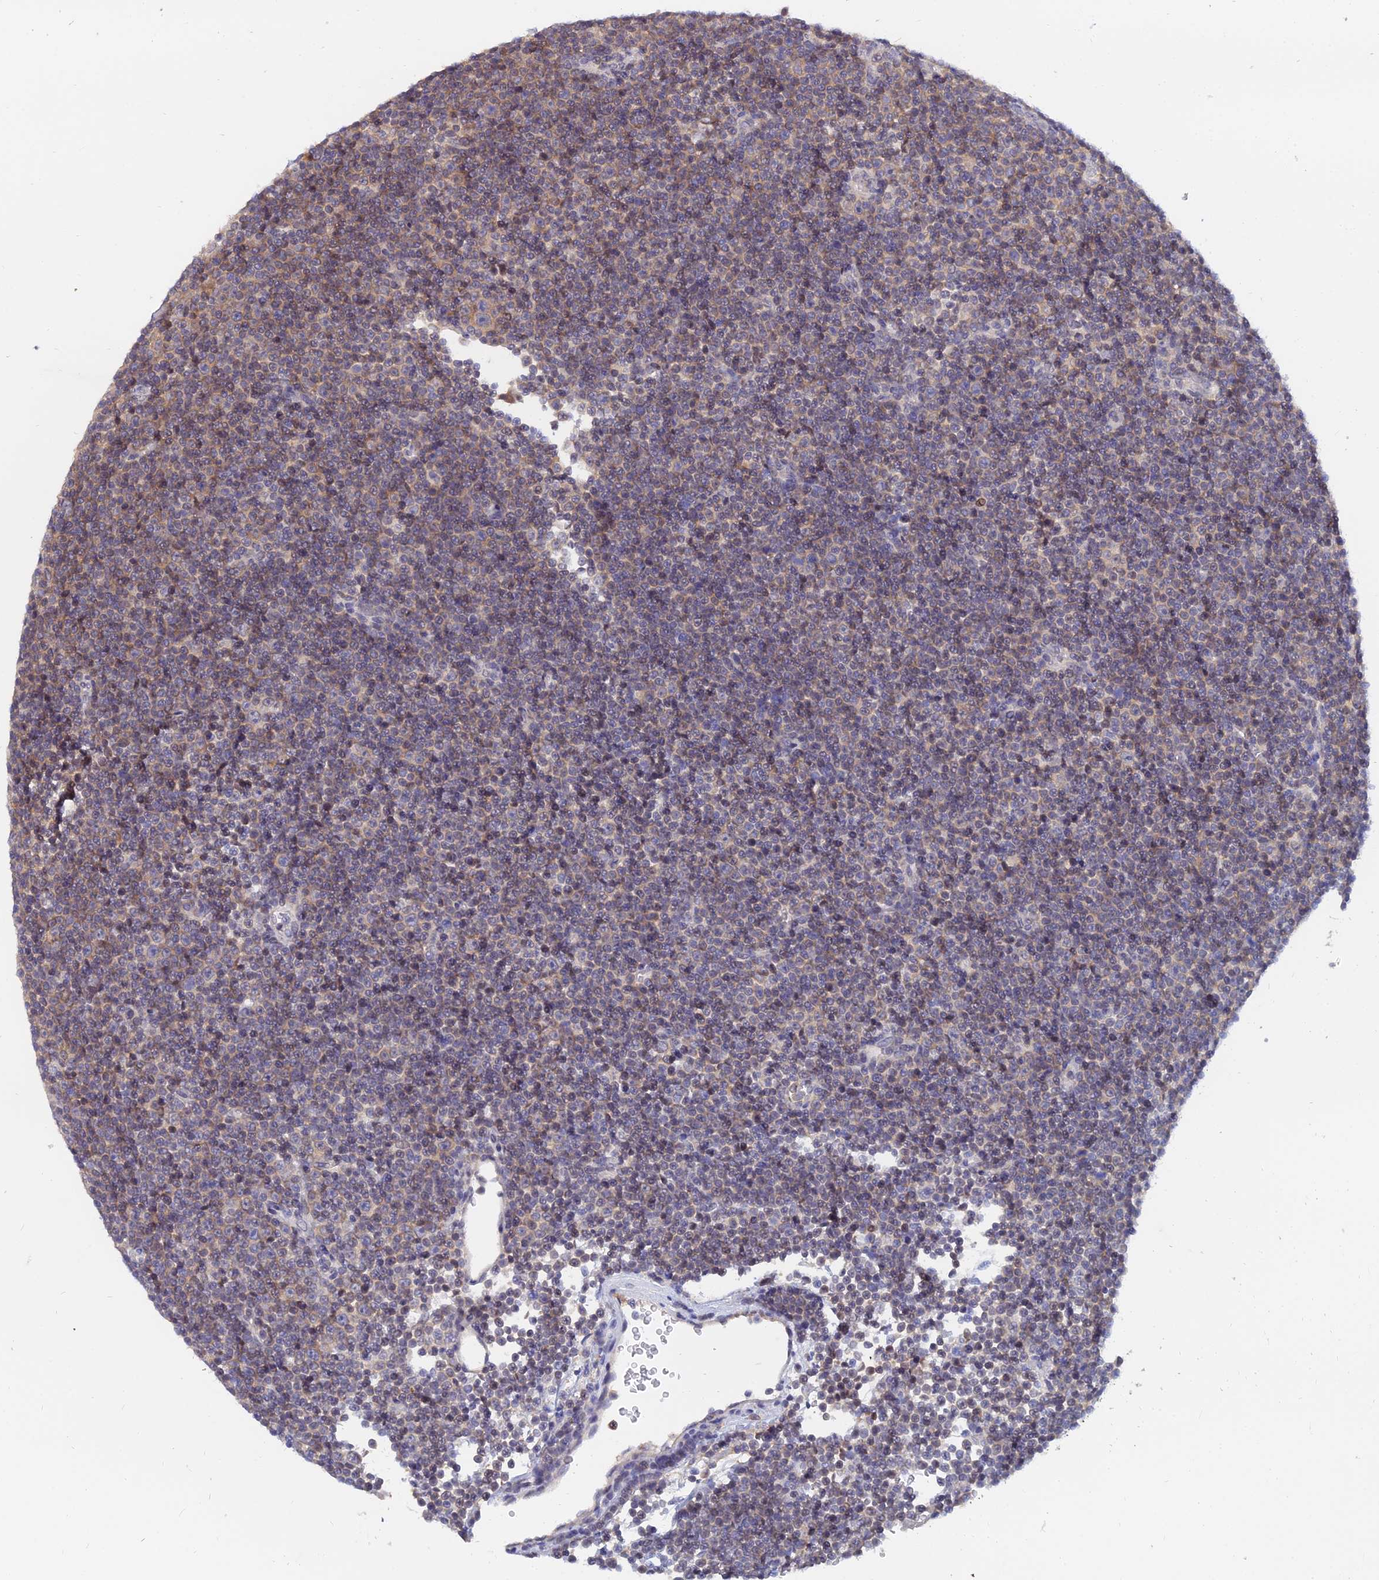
{"staining": {"intensity": "weak", "quantity": "<25%", "location": "cytoplasmic/membranous"}, "tissue": "lymphoma", "cell_type": "Tumor cells", "image_type": "cancer", "snomed": [{"axis": "morphology", "description": "Malignant lymphoma, non-Hodgkin's type, Low grade"}, {"axis": "topography", "description": "Lymph node"}], "caption": "This is a histopathology image of IHC staining of lymphoma, which shows no expression in tumor cells.", "gene": "B3GALT4", "patient": {"sex": "female", "age": 67}}